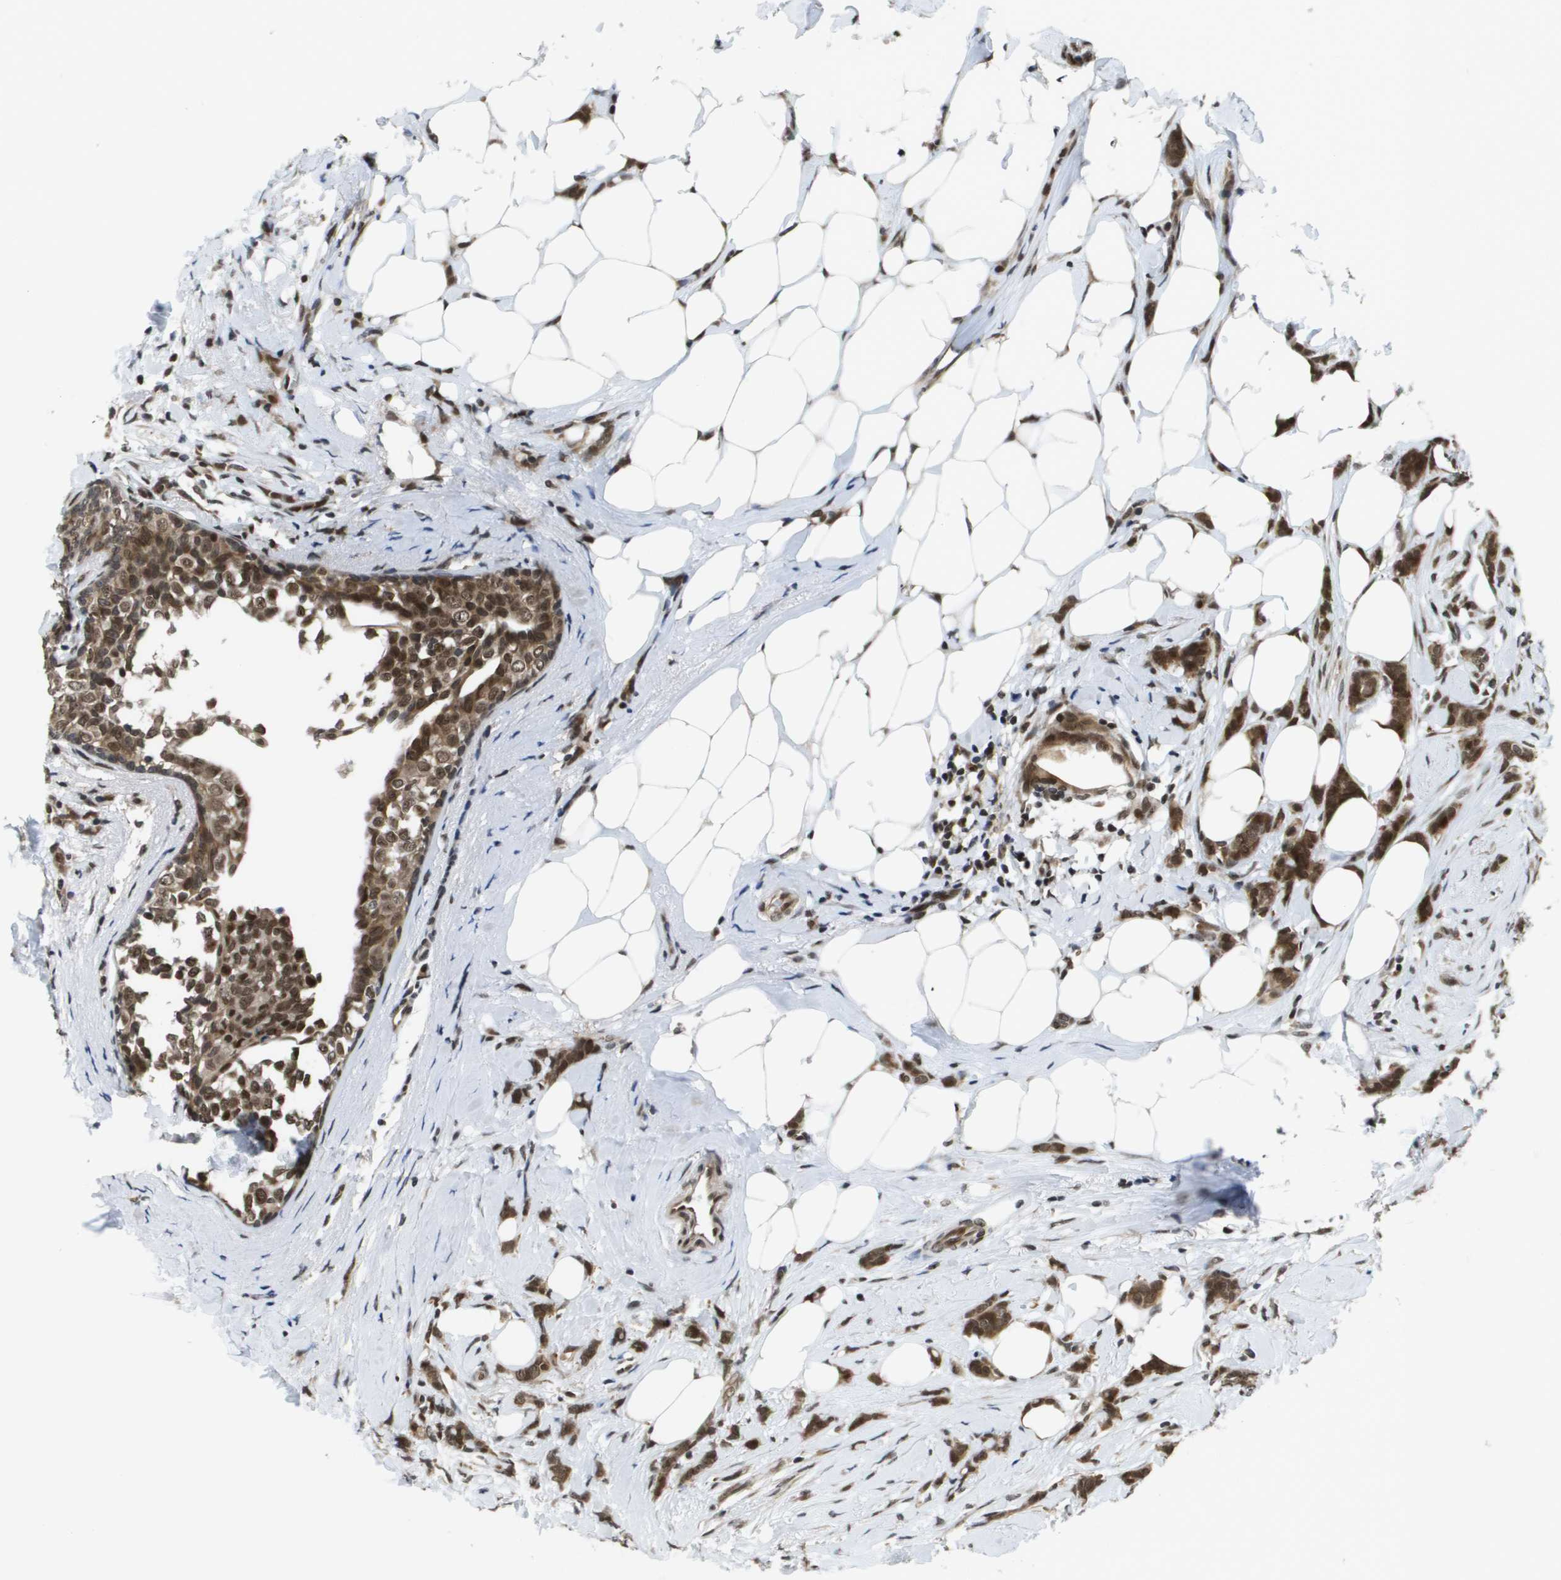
{"staining": {"intensity": "strong", "quantity": ">75%", "location": "cytoplasmic/membranous,nuclear"}, "tissue": "breast cancer", "cell_type": "Tumor cells", "image_type": "cancer", "snomed": [{"axis": "morphology", "description": "Lobular carcinoma, in situ"}, {"axis": "morphology", "description": "Lobular carcinoma"}, {"axis": "topography", "description": "Breast"}], "caption": "Breast cancer stained with immunohistochemistry displays strong cytoplasmic/membranous and nuclear positivity in about >75% of tumor cells. (Brightfield microscopy of DAB IHC at high magnification).", "gene": "RECQL4", "patient": {"sex": "female", "age": 41}}